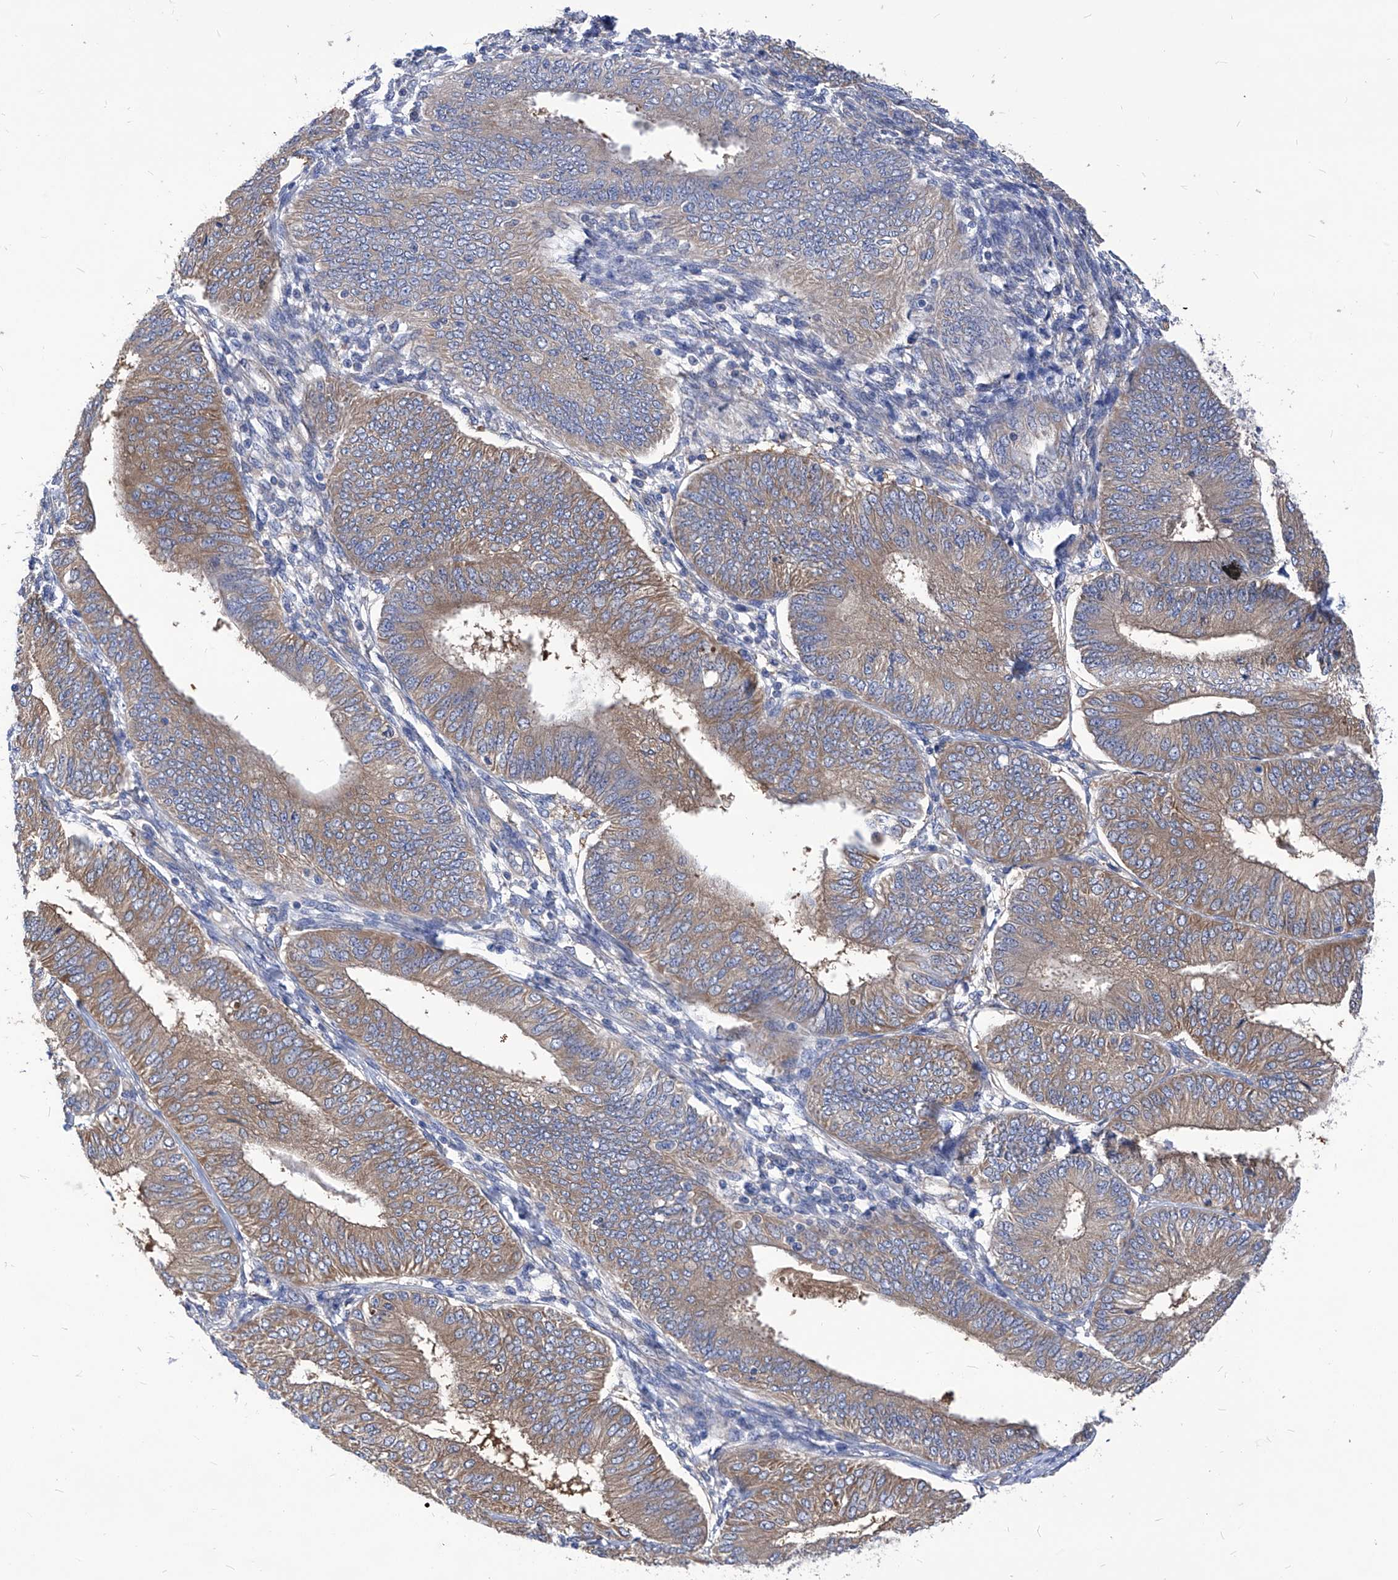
{"staining": {"intensity": "moderate", "quantity": ">75%", "location": "cytoplasmic/membranous"}, "tissue": "endometrial cancer", "cell_type": "Tumor cells", "image_type": "cancer", "snomed": [{"axis": "morphology", "description": "Adenocarcinoma, NOS"}, {"axis": "topography", "description": "Endometrium"}], "caption": "Human endometrial adenocarcinoma stained with a brown dye demonstrates moderate cytoplasmic/membranous positive expression in approximately >75% of tumor cells.", "gene": "XPNPEP1", "patient": {"sex": "female", "age": 58}}